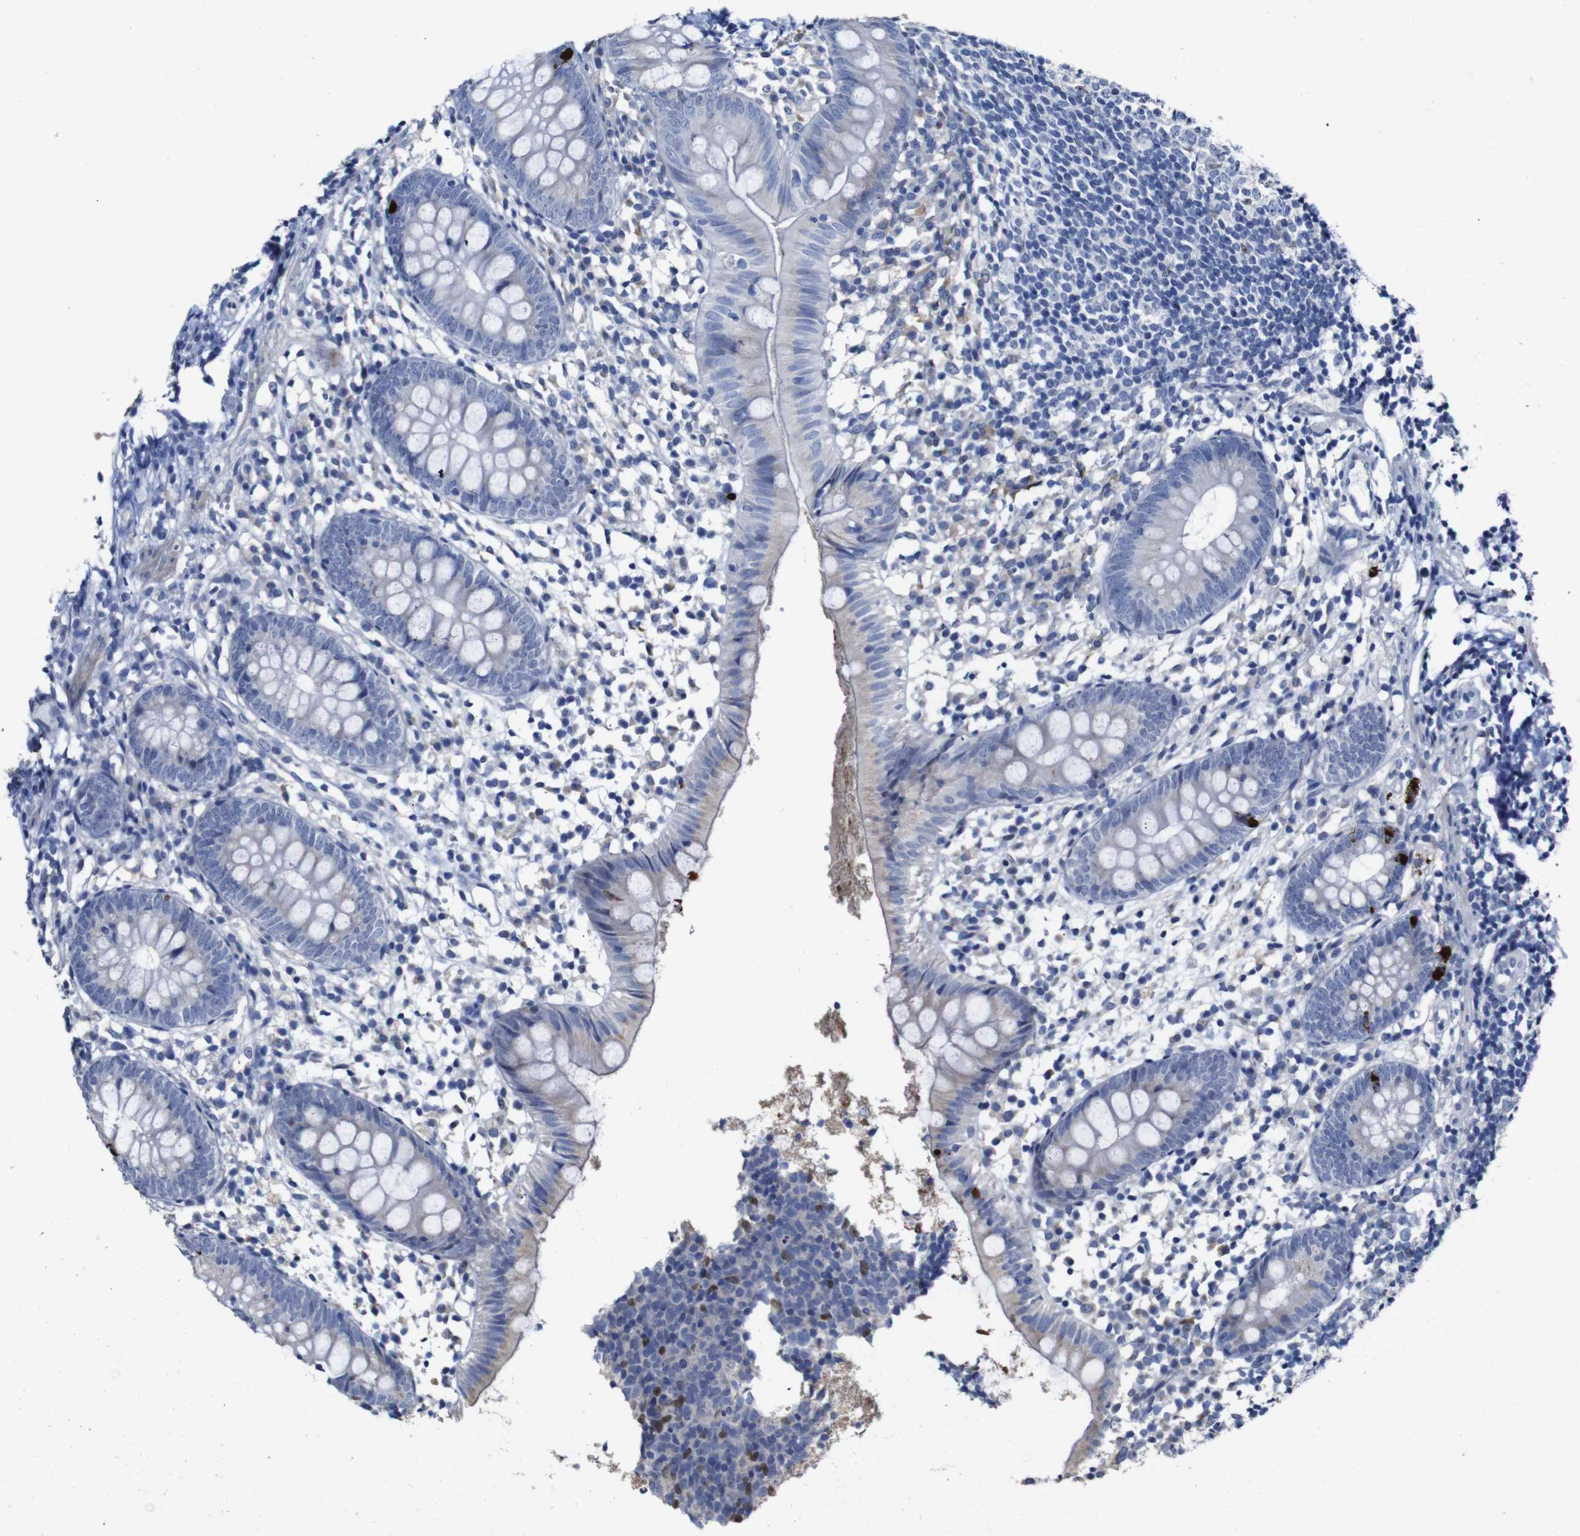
{"staining": {"intensity": "negative", "quantity": "none", "location": "none"}, "tissue": "appendix", "cell_type": "Glandular cells", "image_type": "normal", "snomed": [{"axis": "morphology", "description": "Normal tissue, NOS"}, {"axis": "topography", "description": "Appendix"}], "caption": "Immunohistochemistry (IHC) image of benign appendix: appendix stained with DAB displays no significant protein staining in glandular cells.", "gene": "TCEAL9", "patient": {"sex": "female", "age": 20}}